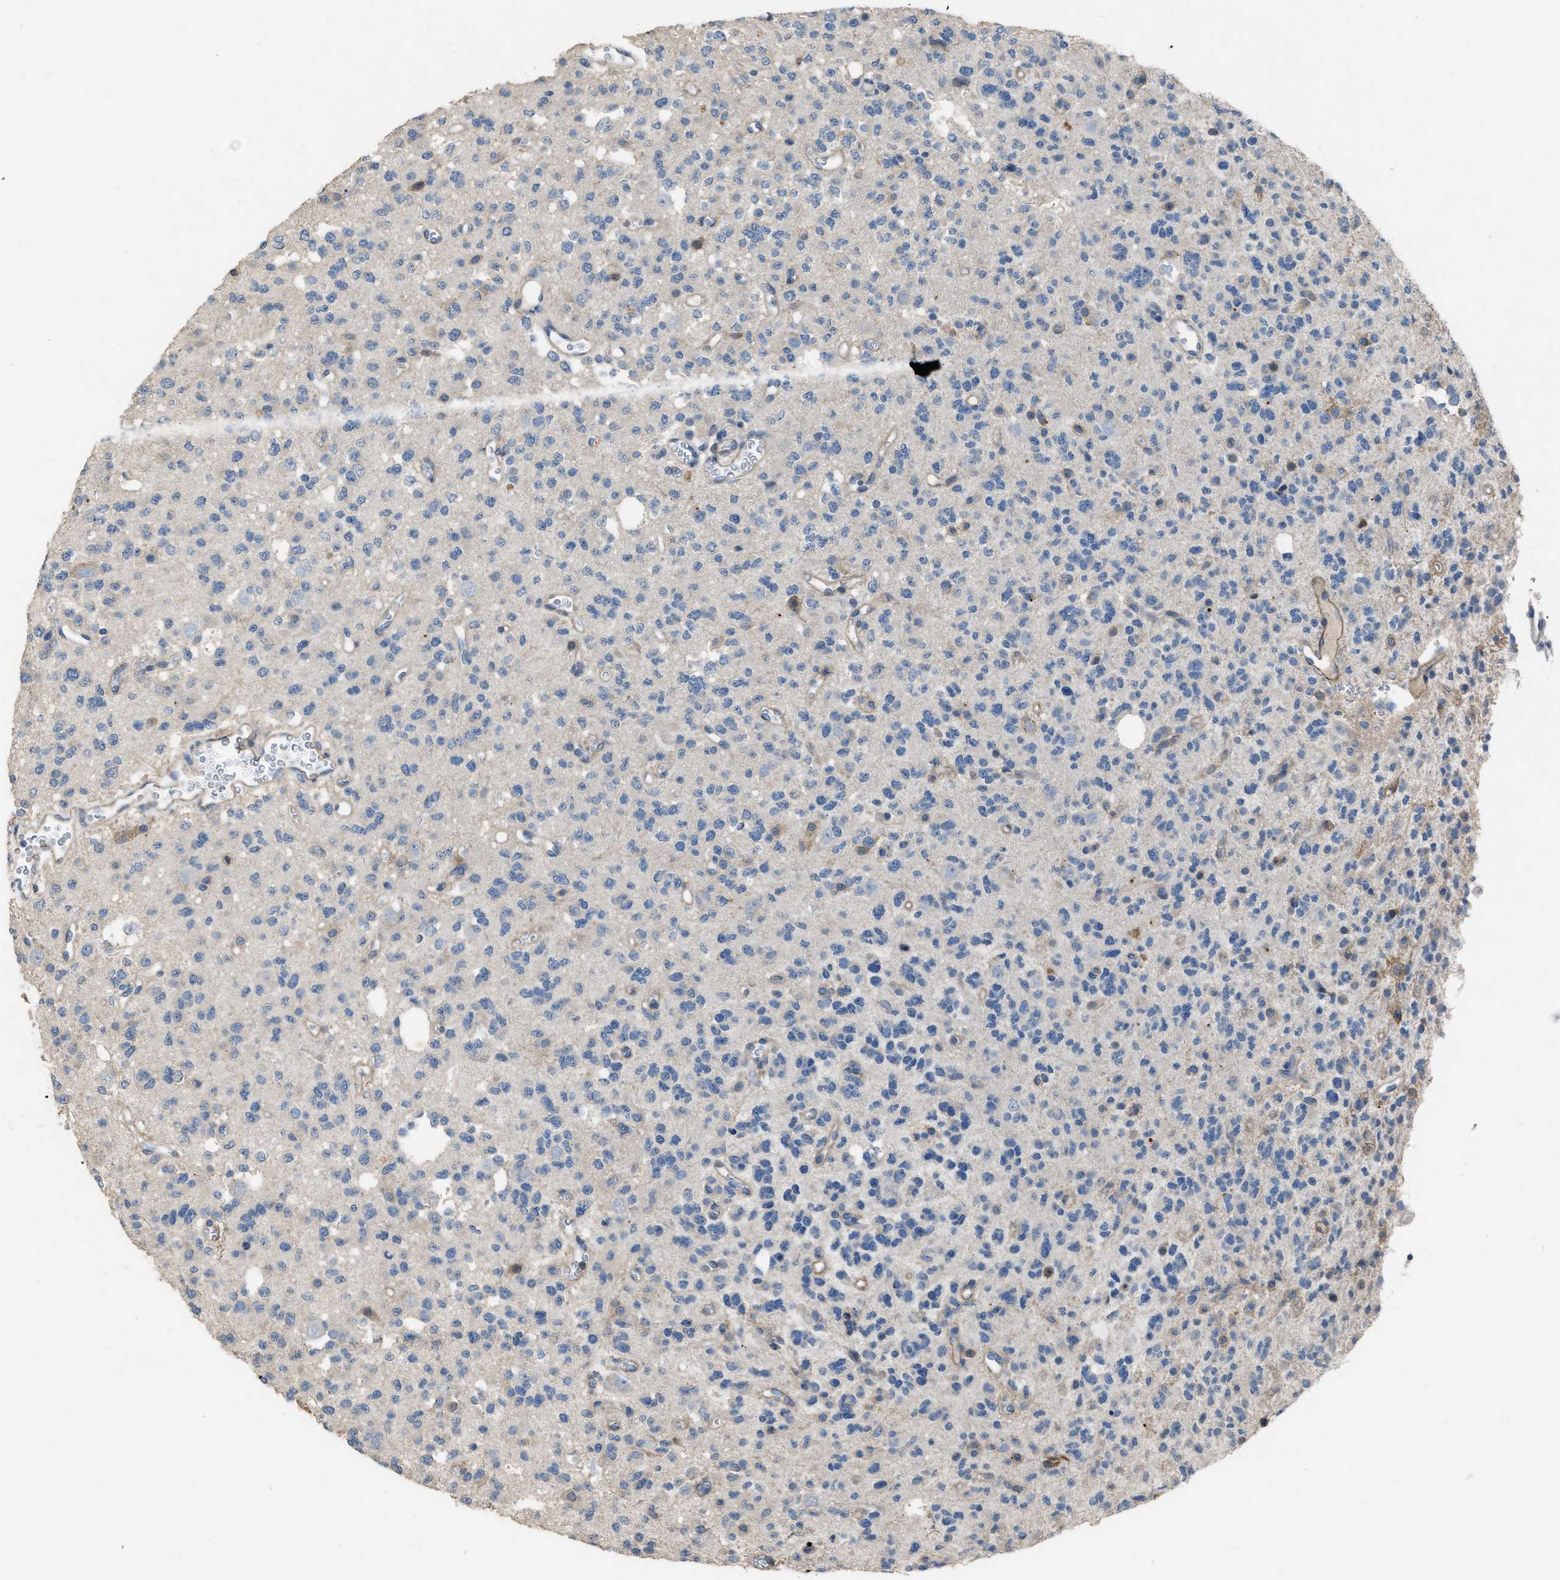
{"staining": {"intensity": "negative", "quantity": "none", "location": "none"}, "tissue": "glioma", "cell_type": "Tumor cells", "image_type": "cancer", "snomed": [{"axis": "morphology", "description": "Glioma, malignant, Low grade"}, {"axis": "topography", "description": "Brain"}], "caption": "Tumor cells are negative for brown protein staining in glioma.", "gene": "OR51E1", "patient": {"sex": "male", "age": 38}}